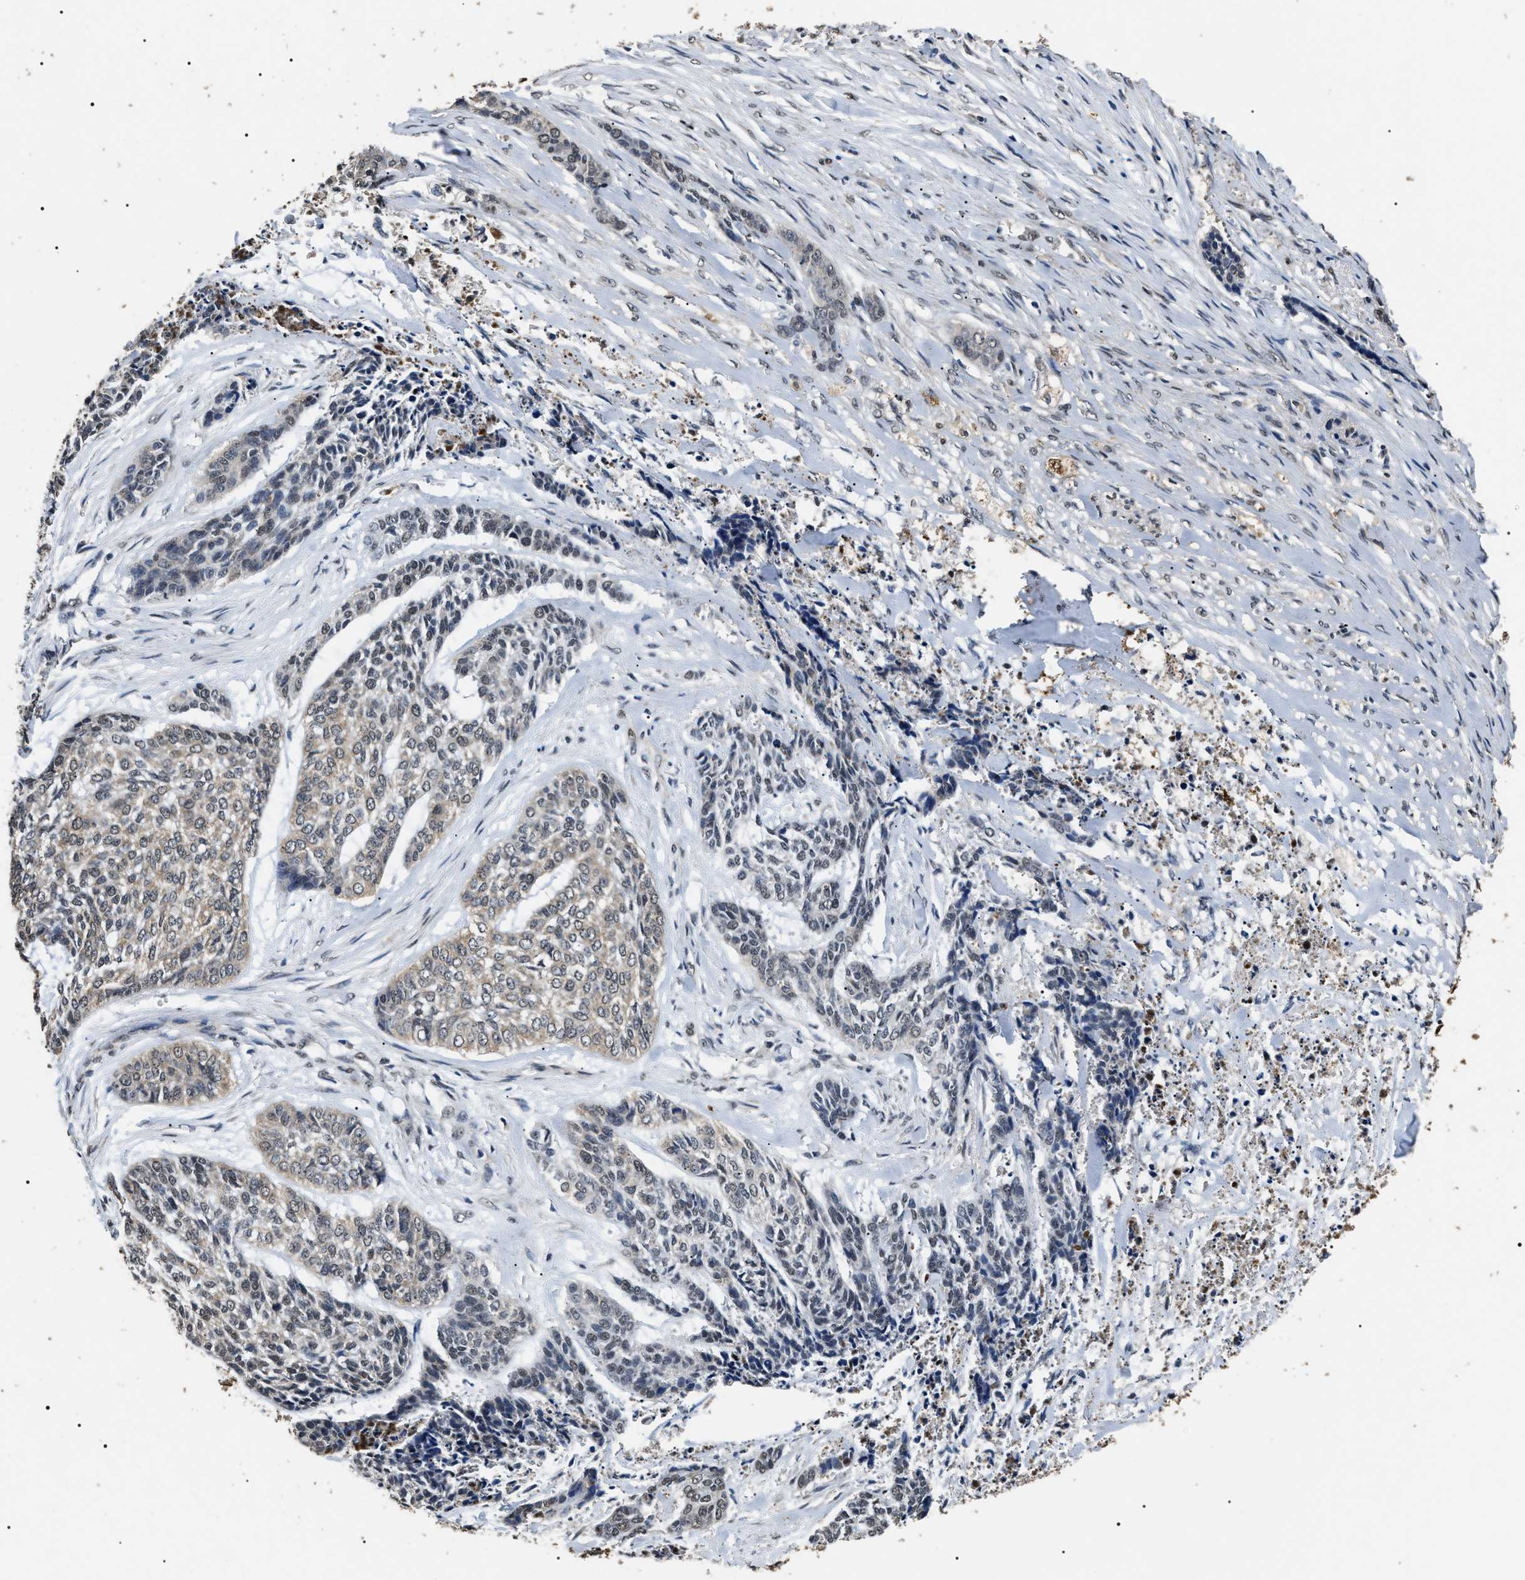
{"staining": {"intensity": "weak", "quantity": "<25%", "location": "cytoplasmic/membranous,nuclear"}, "tissue": "skin cancer", "cell_type": "Tumor cells", "image_type": "cancer", "snomed": [{"axis": "morphology", "description": "Basal cell carcinoma"}, {"axis": "topography", "description": "Skin"}], "caption": "Skin basal cell carcinoma stained for a protein using immunohistochemistry exhibits no positivity tumor cells.", "gene": "ANP32E", "patient": {"sex": "female", "age": 64}}